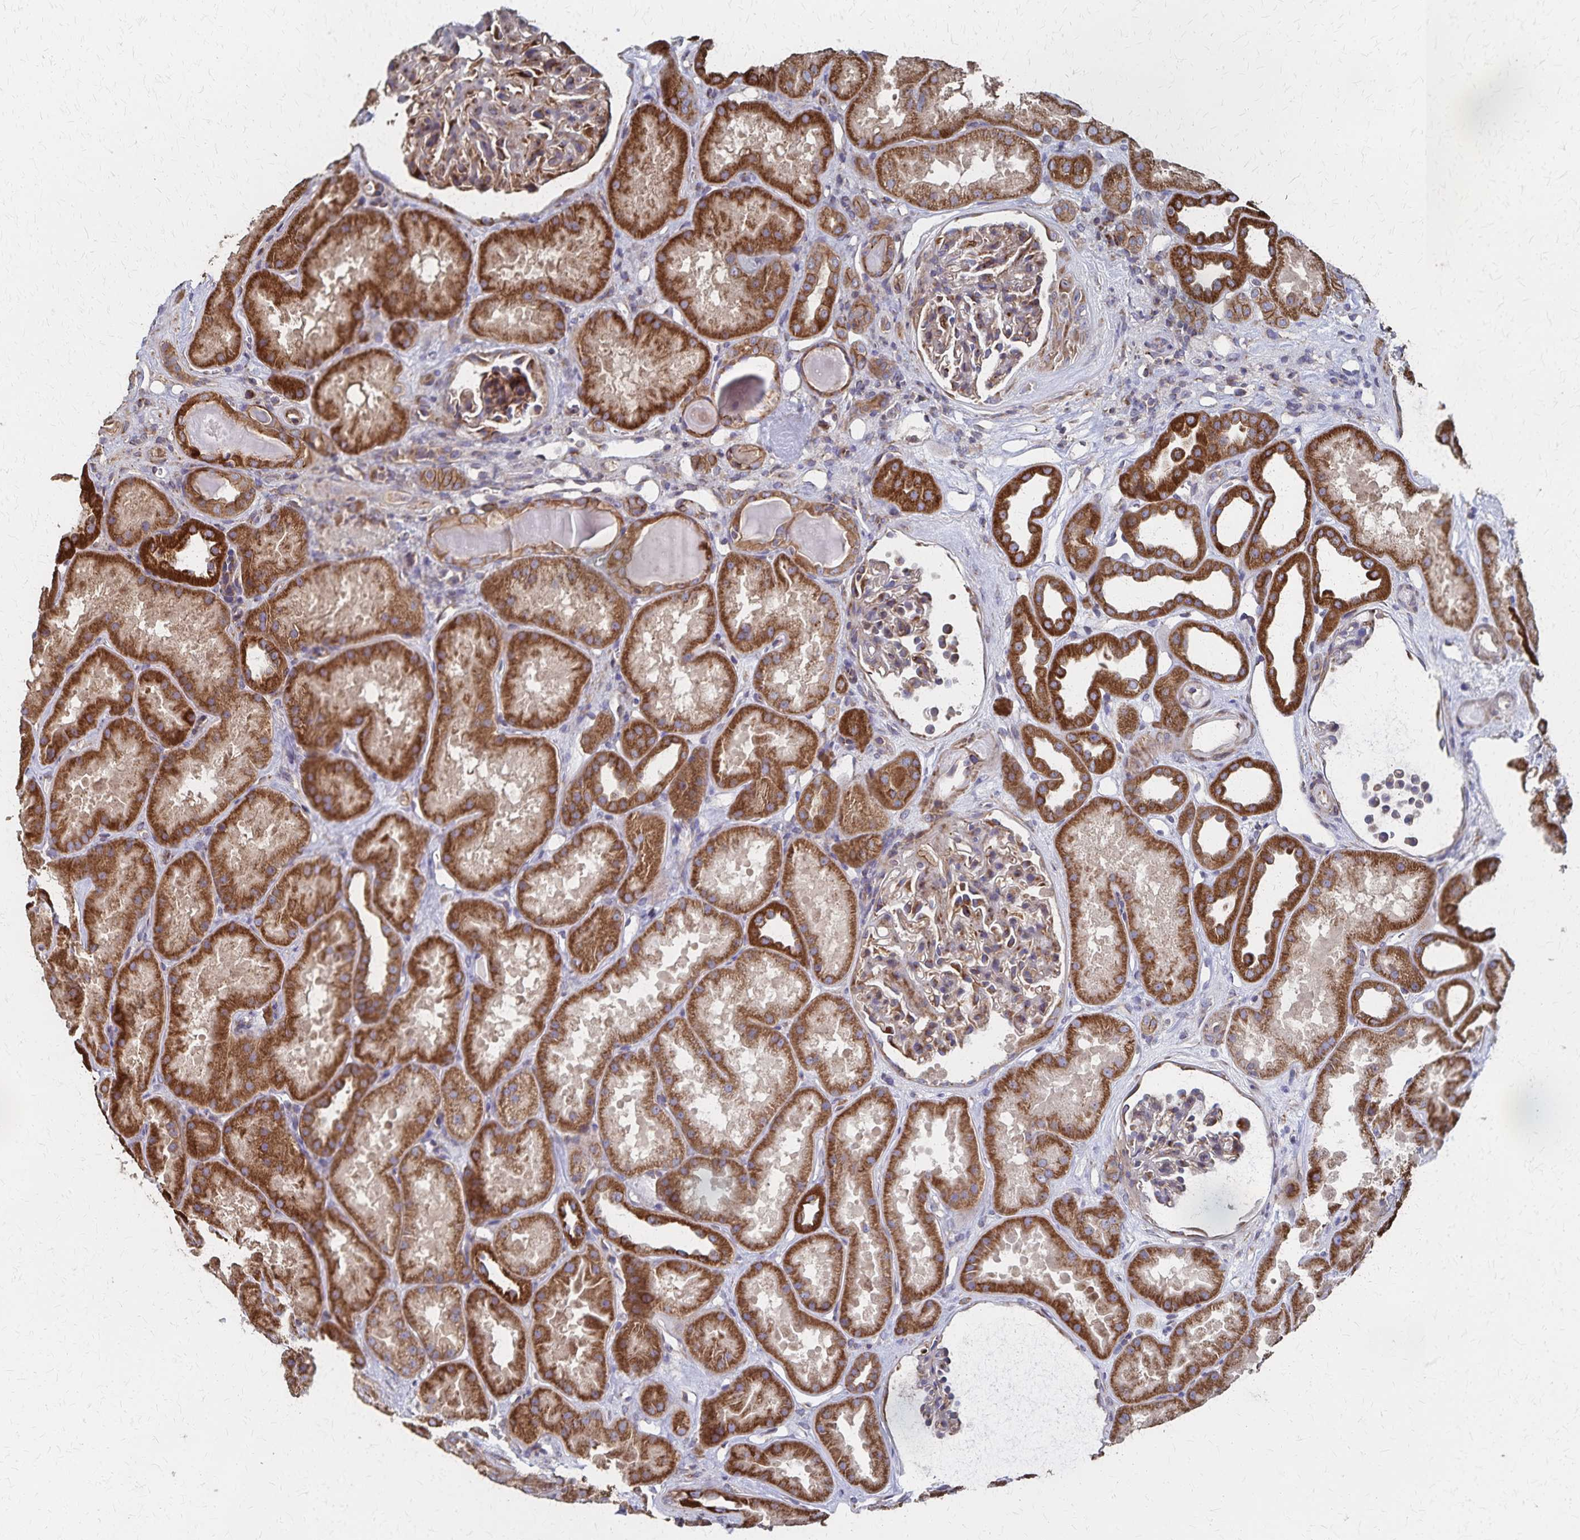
{"staining": {"intensity": "moderate", "quantity": "25%-75%", "location": "cytoplasmic/membranous"}, "tissue": "kidney", "cell_type": "Cells in glomeruli", "image_type": "normal", "snomed": [{"axis": "morphology", "description": "Normal tissue, NOS"}, {"axis": "topography", "description": "Kidney"}], "caption": "Immunohistochemical staining of unremarkable human kidney reveals 25%-75% levels of moderate cytoplasmic/membranous protein positivity in approximately 25%-75% of cells in glomeruli. (Brightfield microscopy of DAB IHC at high magnification).", "gene": "PGAP2", "patient": {"sex": "male", "age": 61}}